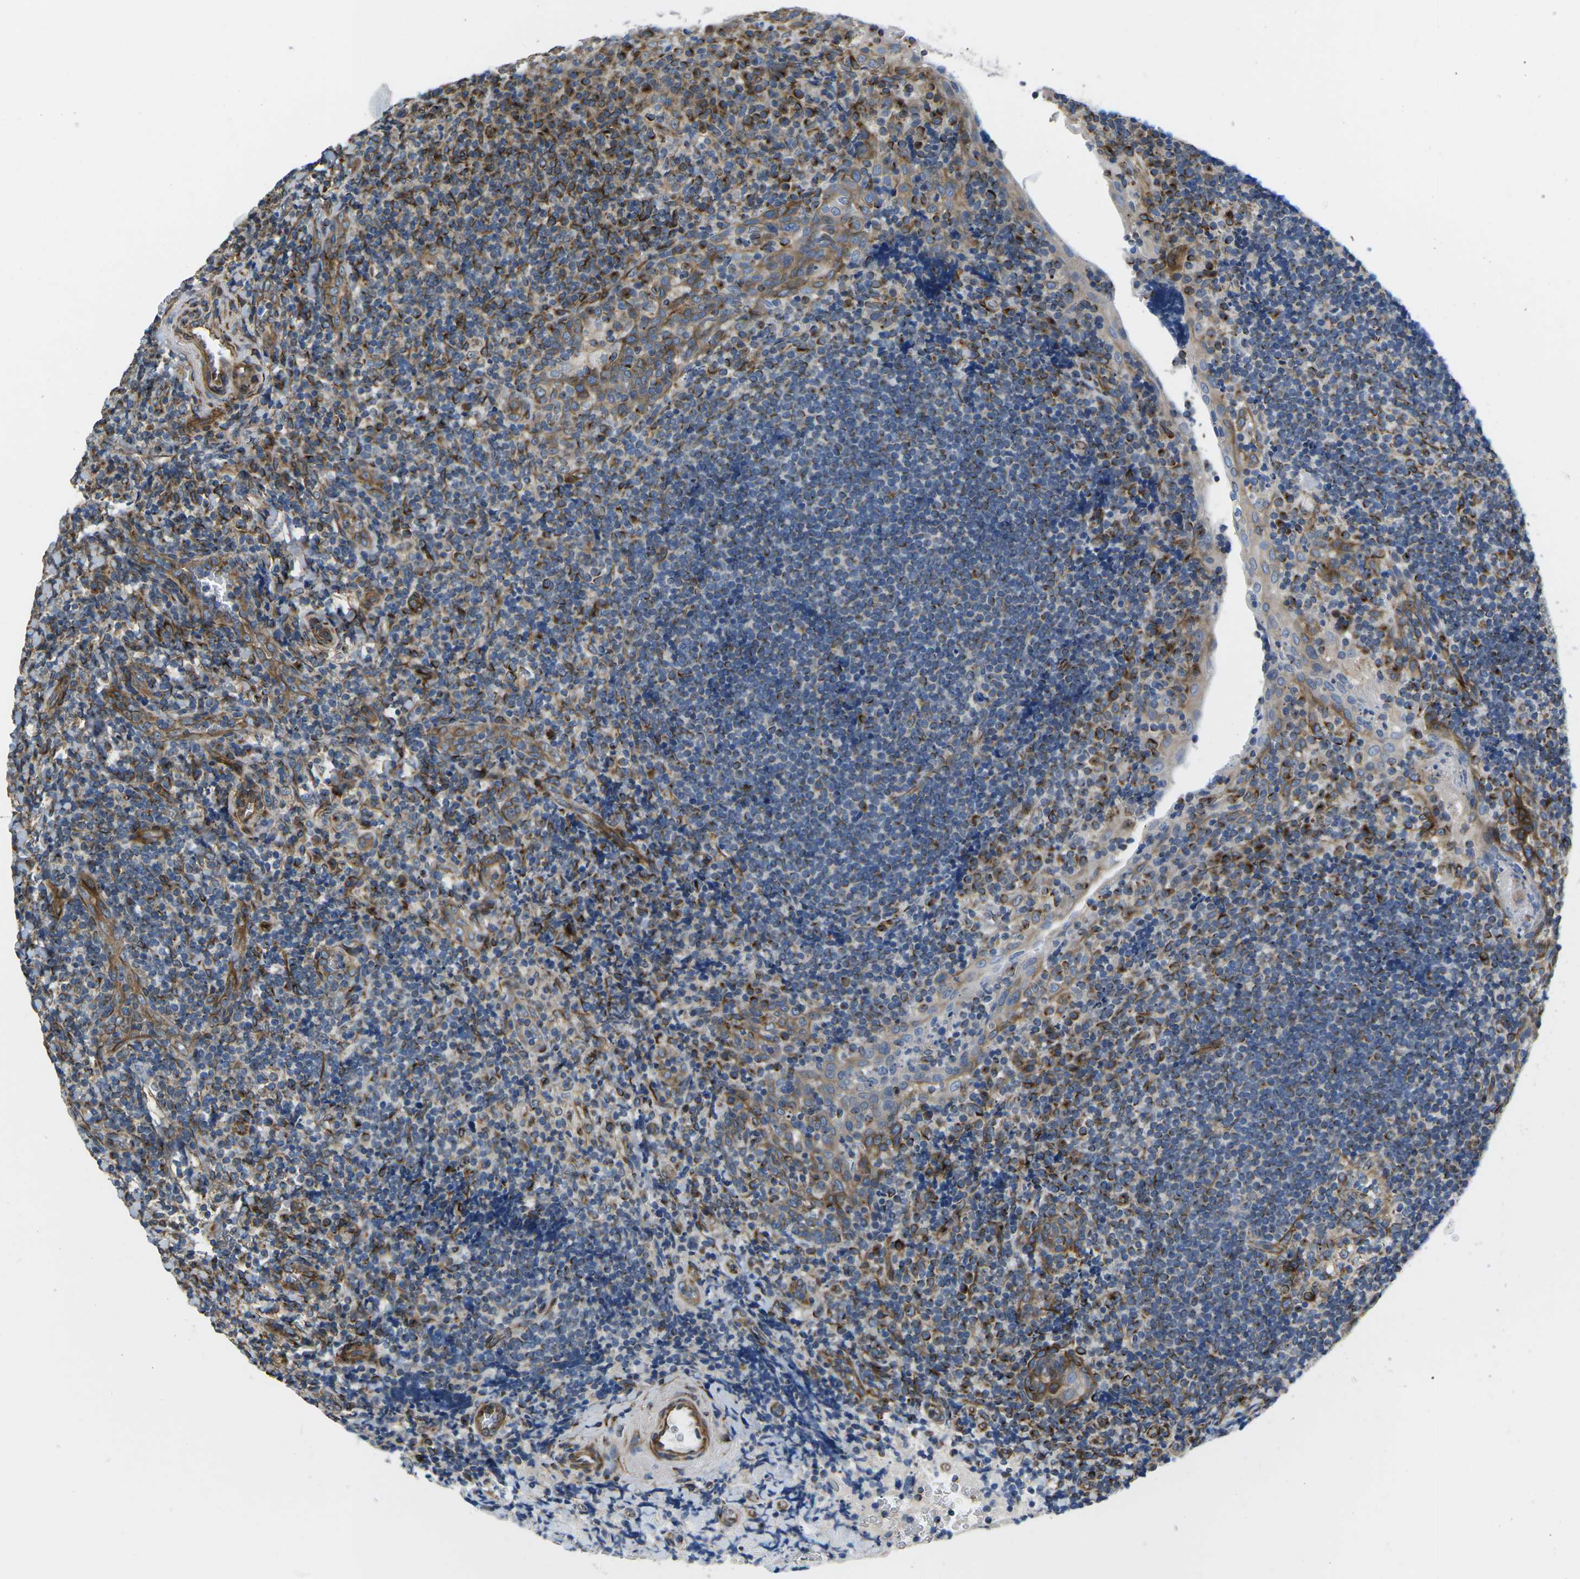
{"staining": {"intensity": "moderate", "quantity": ">75%", "location": "cytoplasmic/membranous"}, "tissue": "tonsil", "cell_type": "Germinal center cells", "image_type": "normal", "snomed": [{"axis": "morphology", "description": "Normal tissue, NOS"}, {"axis": "topography", "description": "Tonsil"}], "caption": "Immunohistochemical staining of normal human tonsil shows moderate cytoplasmic/membranous protein staining in about >75% of germinal center cells.", "gene": "TMEFF2", "patient": {"sex": "male", "age": 37}}